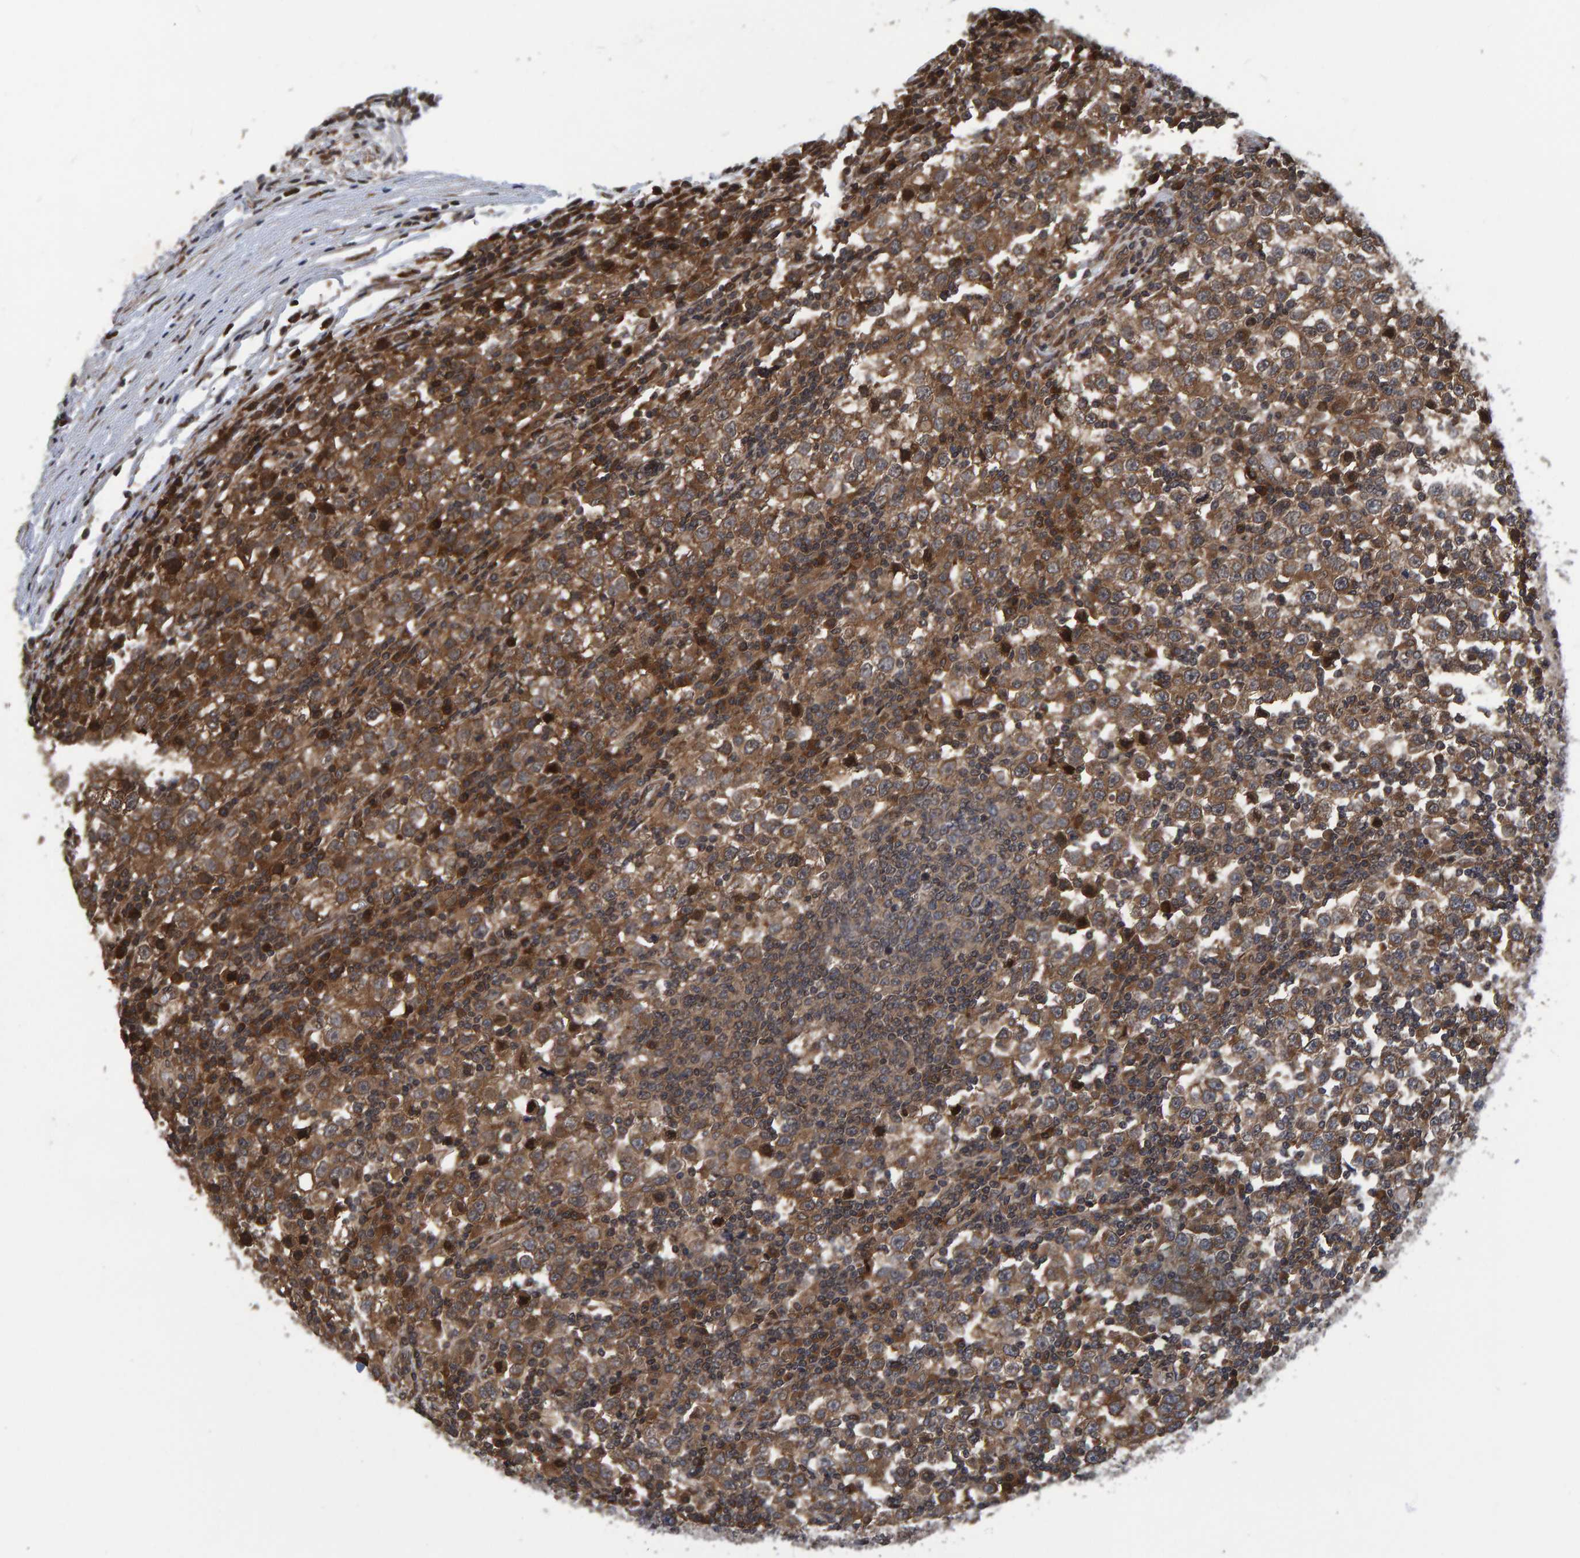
{"staining": {"intensity": "moderate", "quantity": ">75%", "location": "cytoplasmic/membranous"}, "tissue": "testis cancer", "cell_type": "Tumor cells", "image_type": "cancer", "snomed": [{"axis": "morphology", "description": "Seminoma, NOS"}, {"axis": "topography", "description": "Testis"}], "caption": "Human testis seminoma stained for a protein (brown) exhibits moderate cytoplasmic/membranous positive positivity in about >75% of tumor cells.", "gene": "GAB2", "patient": {"sex": "male", "age": 65}}